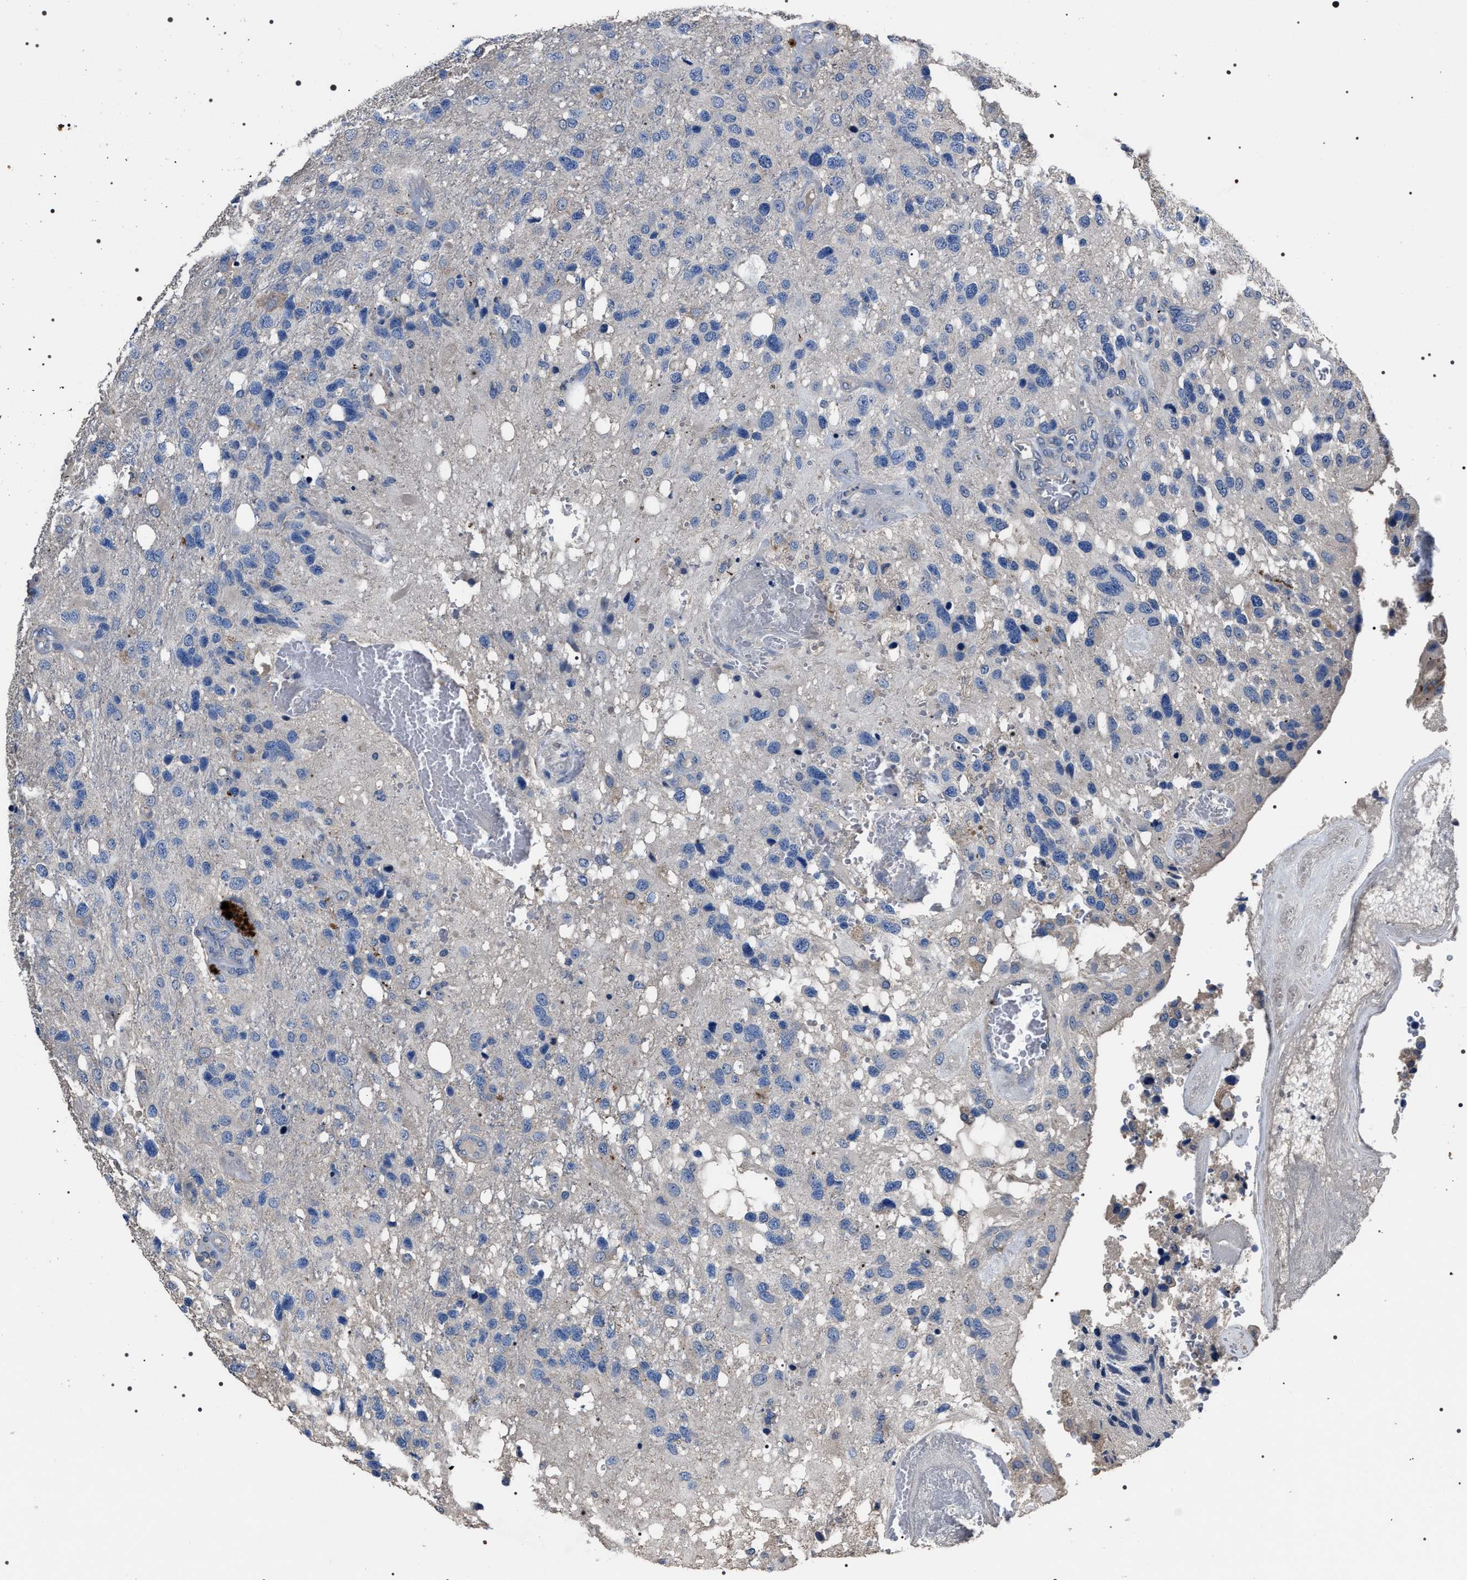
{"staining": {"intensity": "negative", "quantity": "none", "location": "none"}, "tissue": "glioma", "cell_type": "Tumor cells", "image_type": "cancer", "snomed": [{"axis": "morphology", "description": "Glioma, malignant, High grade"}, {"axis": "topography", "description": "Brain"}], "caption": "DAB immunohistochemical staining of human glioma shows no significant positivity in tumor cells.", "gene": "TRIM54", "patient": {"sex": "female", "age": 58}}